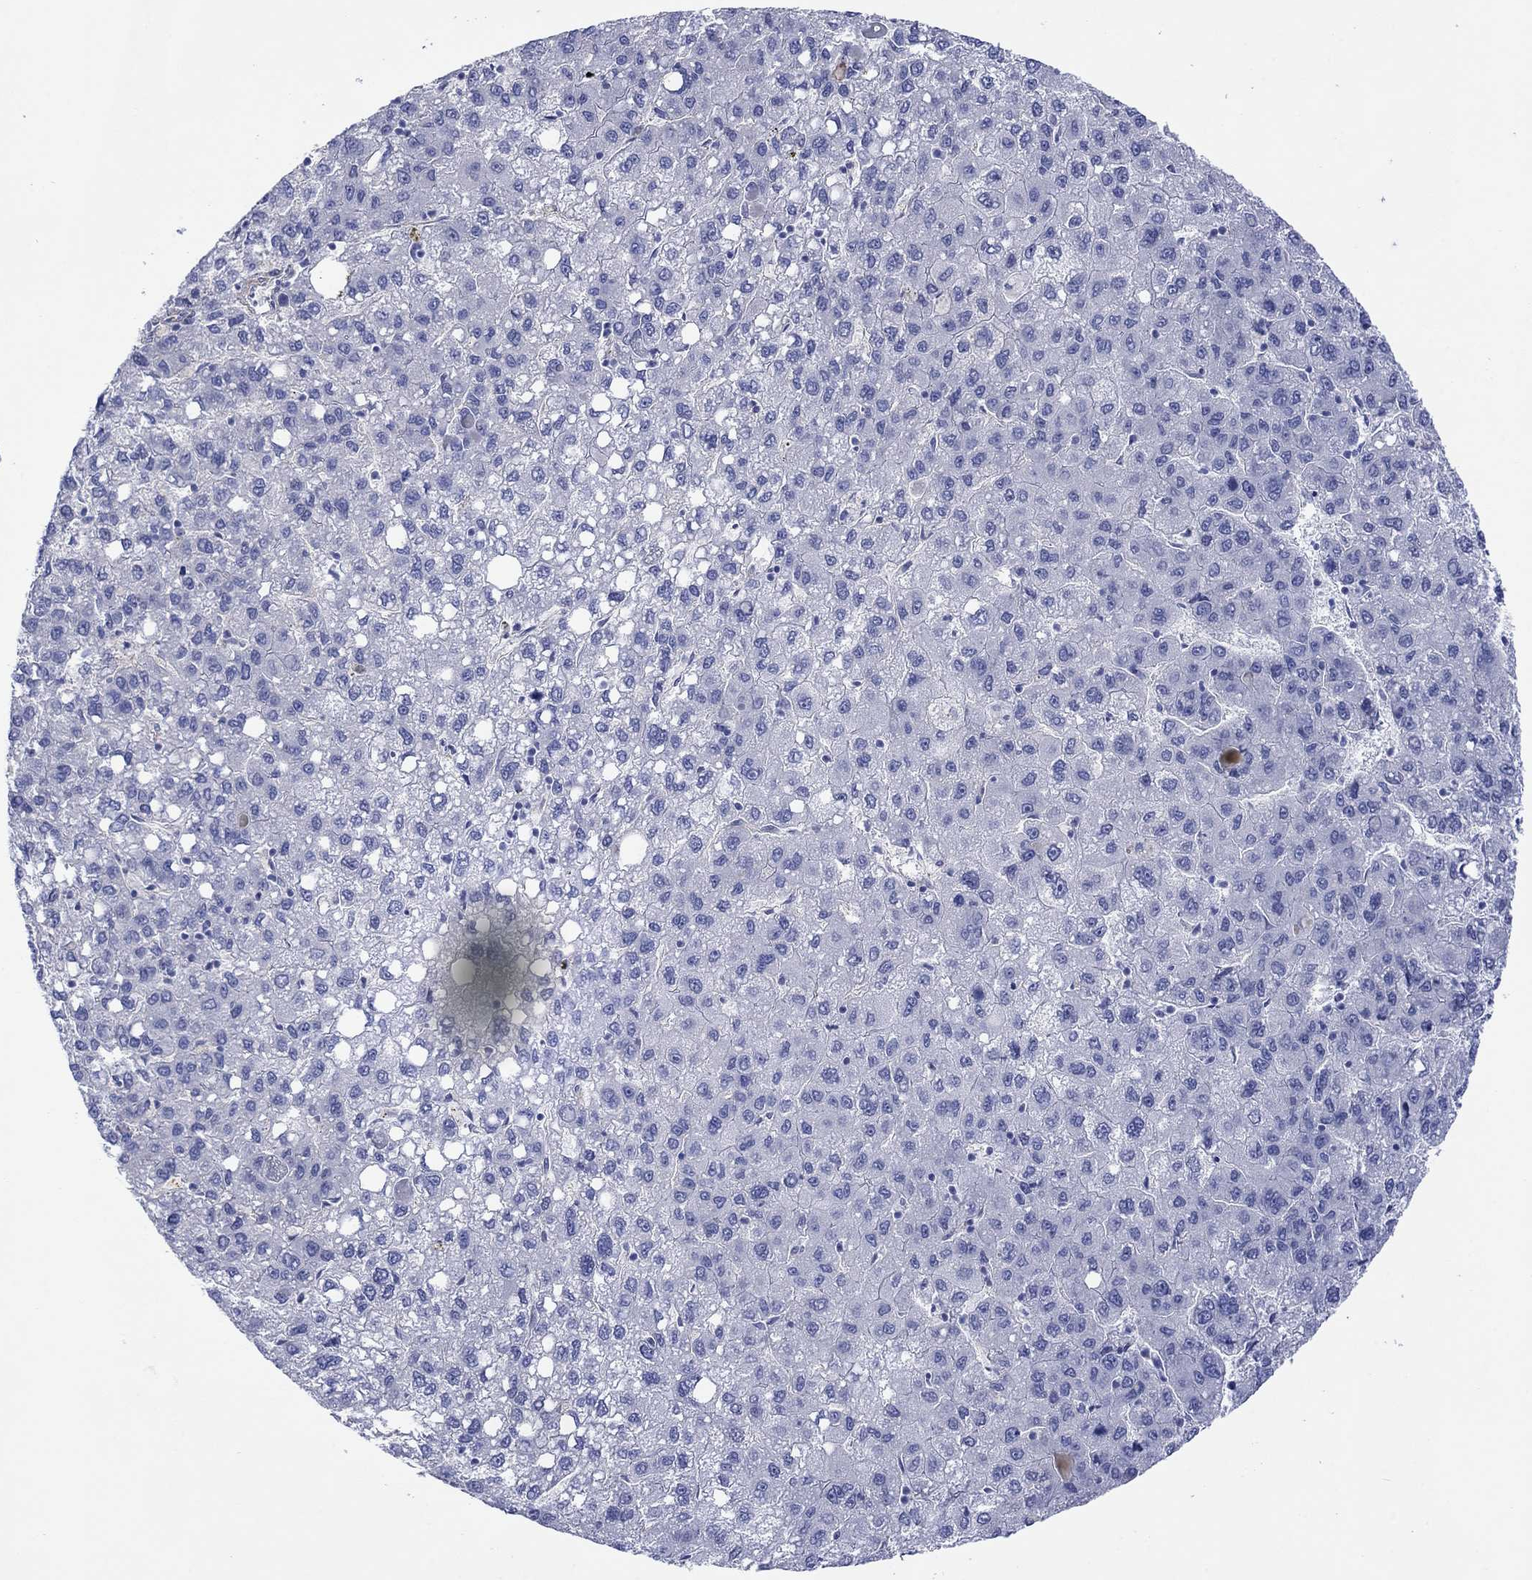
{"staining": {"intensity": "negative", "quantity": "none", "location": "none"}, "tissue": "liver cancer", "cell_type": "Tumor cells", "image_type": "cancer", "snomed": [{"axis": "morphology", "description": "Carcinoma, Hepatocellular, NOS"}, {"axis": "topography", "description": "Liver"}], "caption": "Tumor cells show no significant protein staining in liver hepatocellular carcinoma.", "gene": "TPRN", "patient": {"sex": "female", "age": 82}}